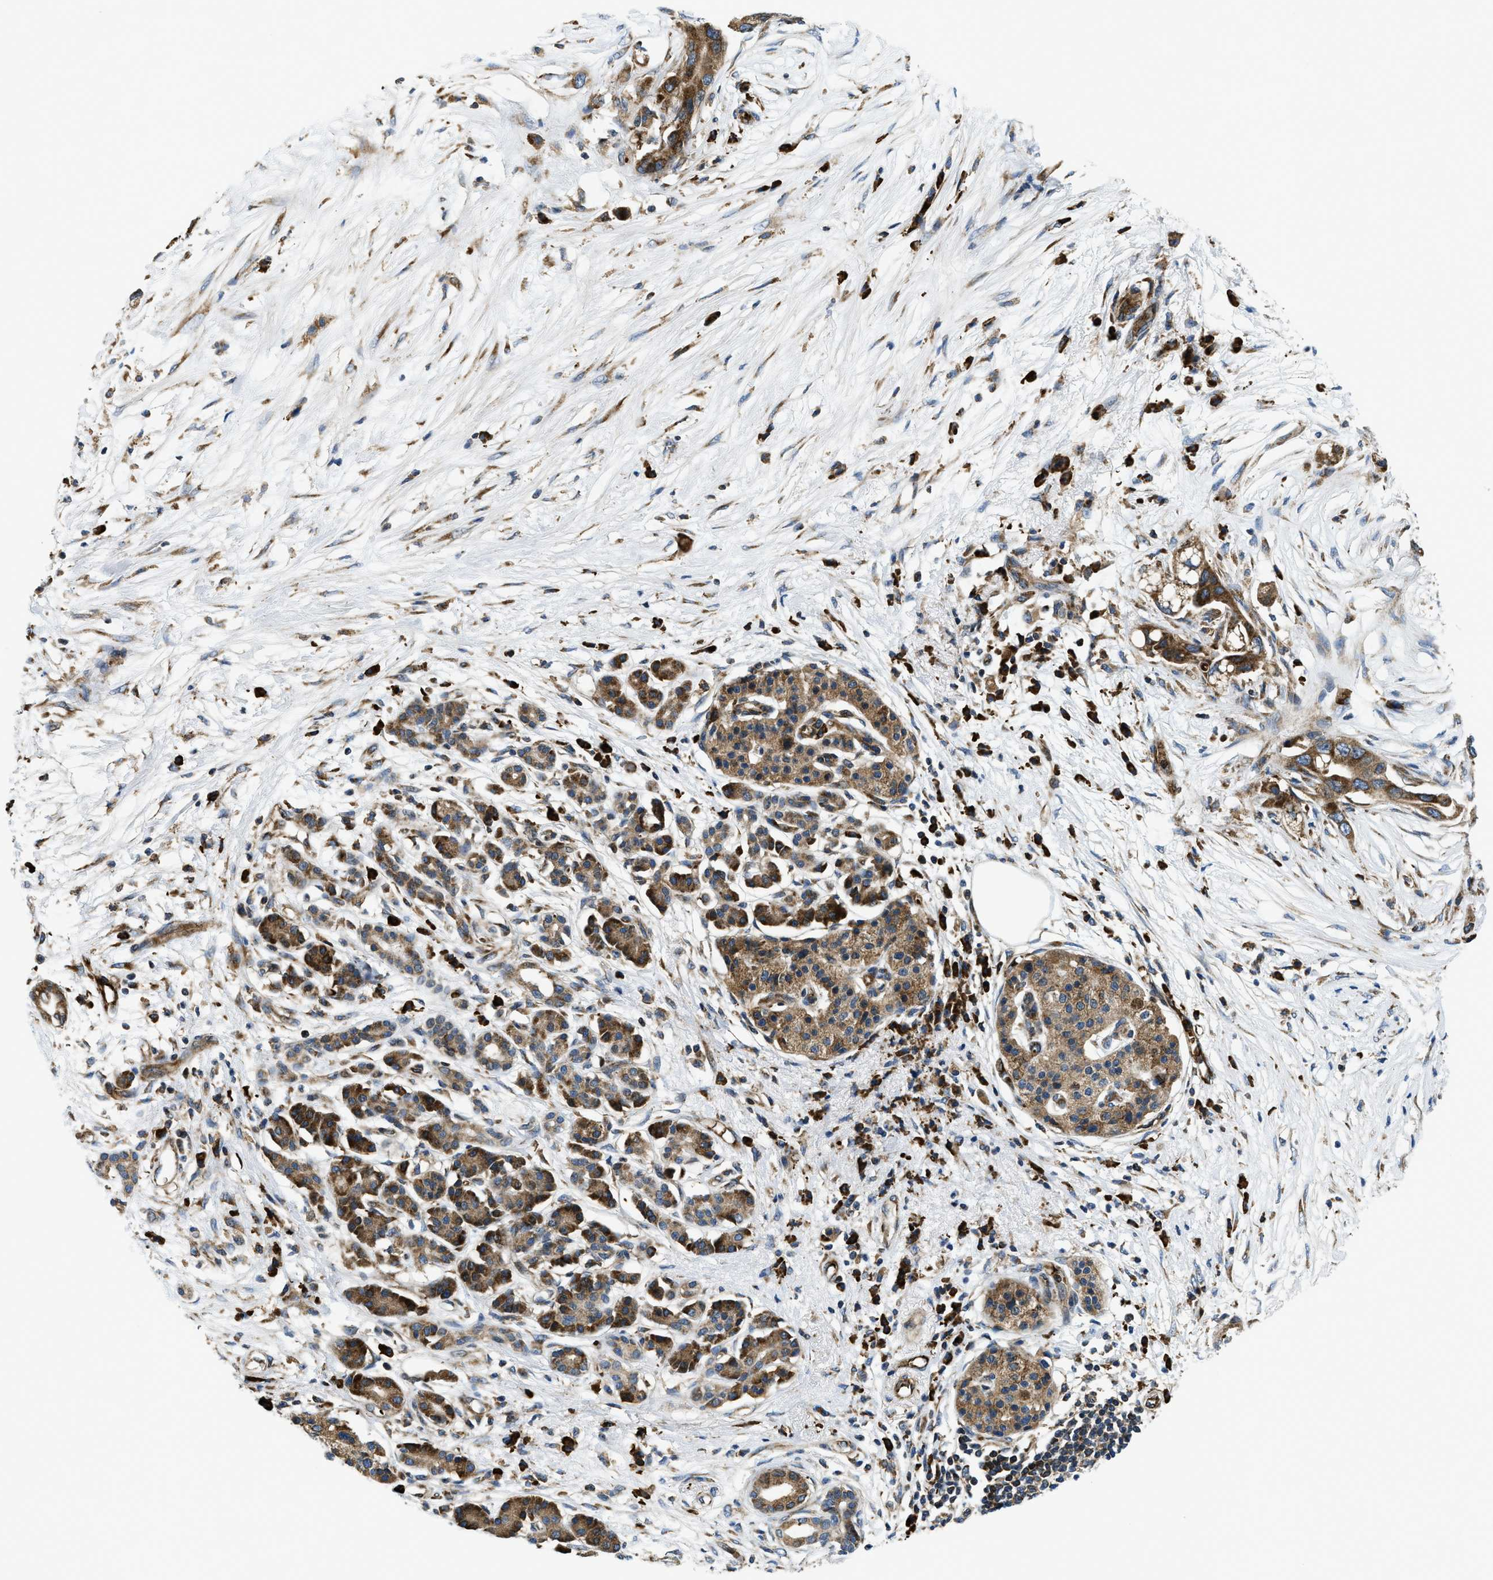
{"staining": {"intensity": "moderate", "quantity": ">75%", "location": "cytoplasmic/membranous"}, "tissue": "pancreatic cancer", "cell_type": "Tumor cells", "image_type": "cancer", "snomed": [{"axis": "morphology", "description": "Adenocarcinoma, NOS"}, {"axis": "topography", "description": "Pancreas"}], "caption": "Protein analysis of pancreatic adenocarcinoma tissue reveals moderate cytoplasmic/membranous staining in about >75% of tumor cells.", "gene": "CSPG4", "patient": {"sex": "male", "age": 77}}